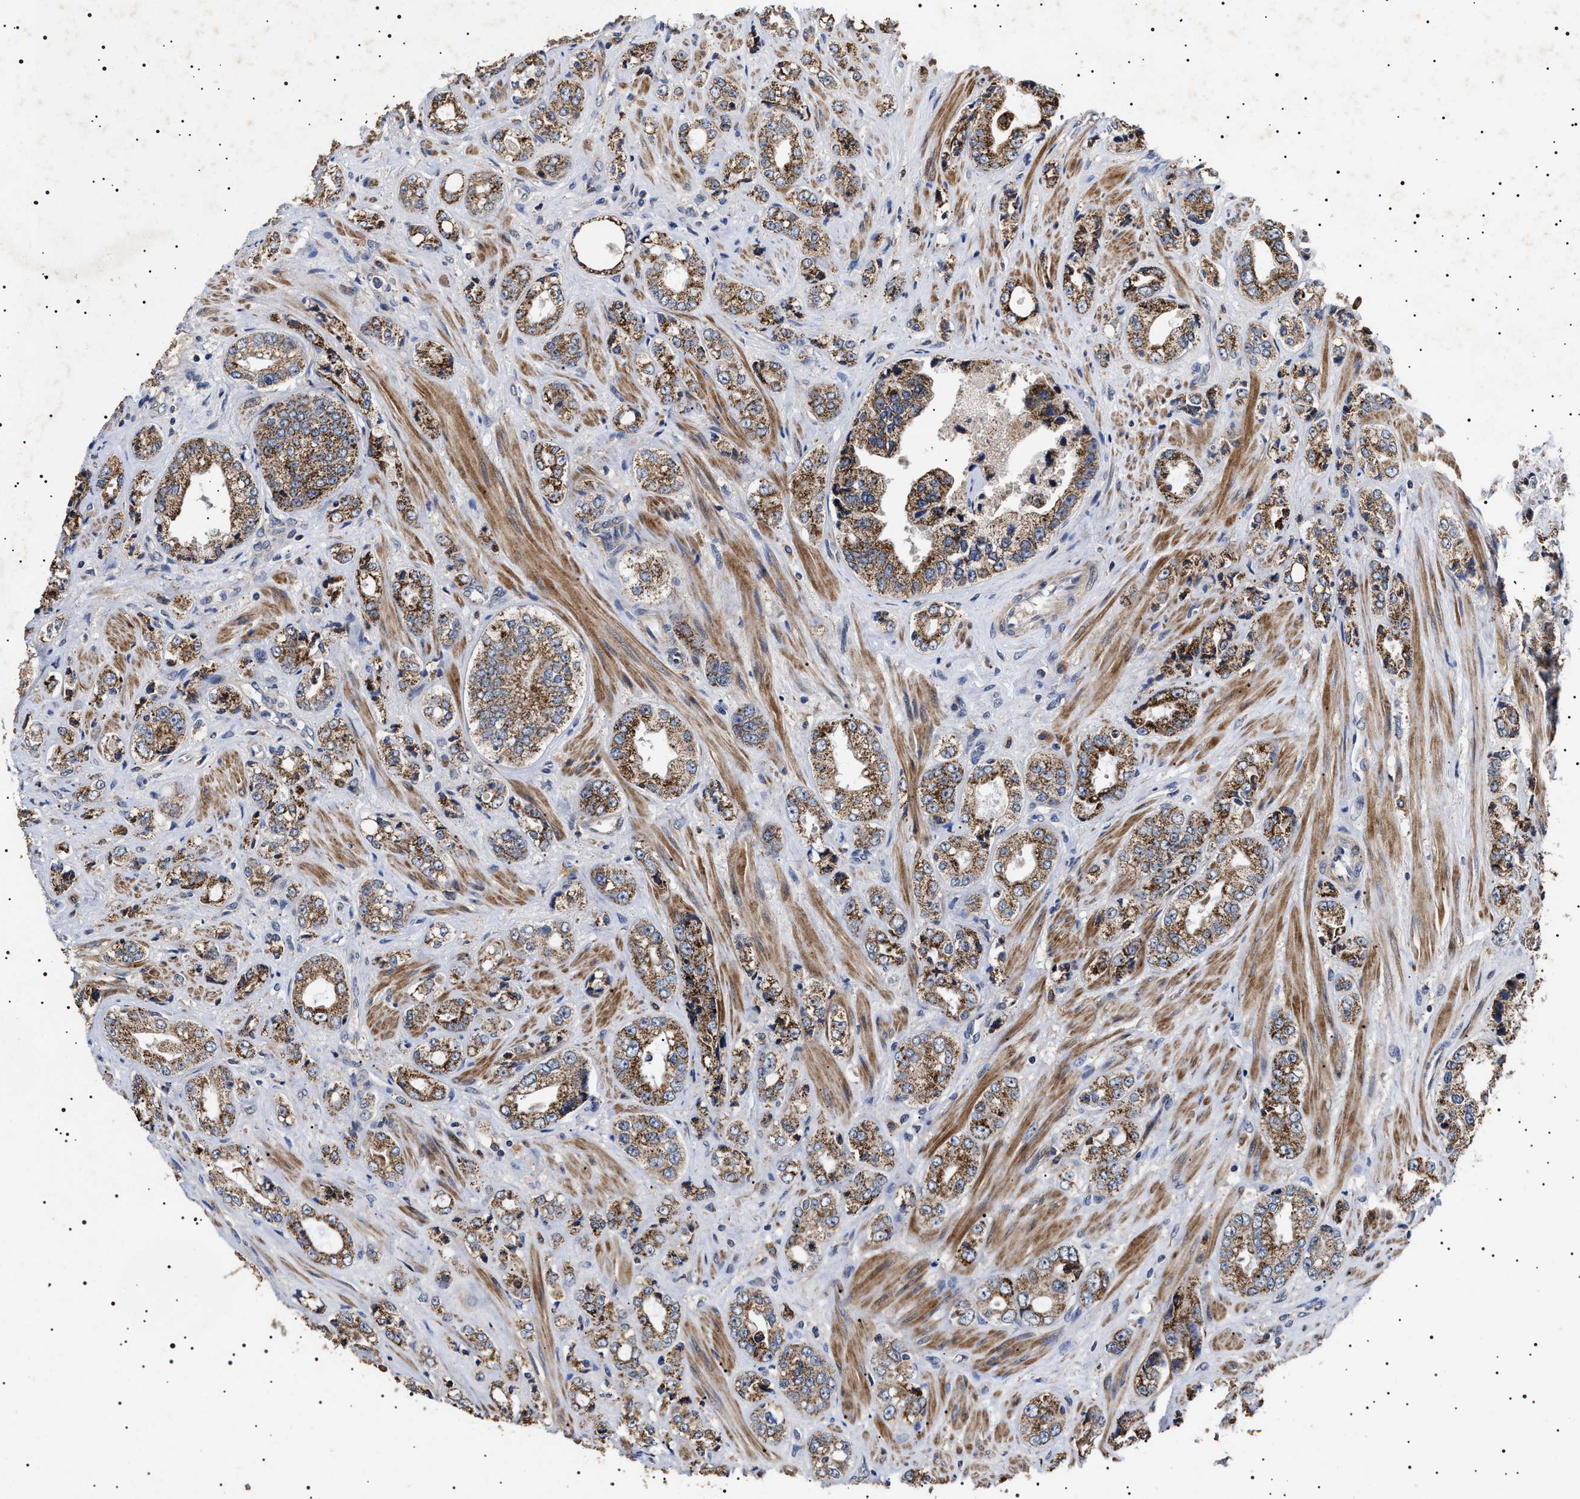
{"staining": {"intensity": "moderate", "quantity": ">75%", "location": "cytoplasmic/membranous"}, "tissue": "prostate cancer", "cell_type": "Tumor cells", "image_type": "cancer", "snomed": [{"axis": "morphology", "description": "Adenocarcinoma, High grade"}, {"axis": "topography", "description": "Prostate"}], "caption": "A brown stain highlights moderate cytoplasmic/membranous positivity of a protein in human prostate cancer tumor cells.", "gene": "RAB34", "patient": {"sex": "male", "age": 61}}